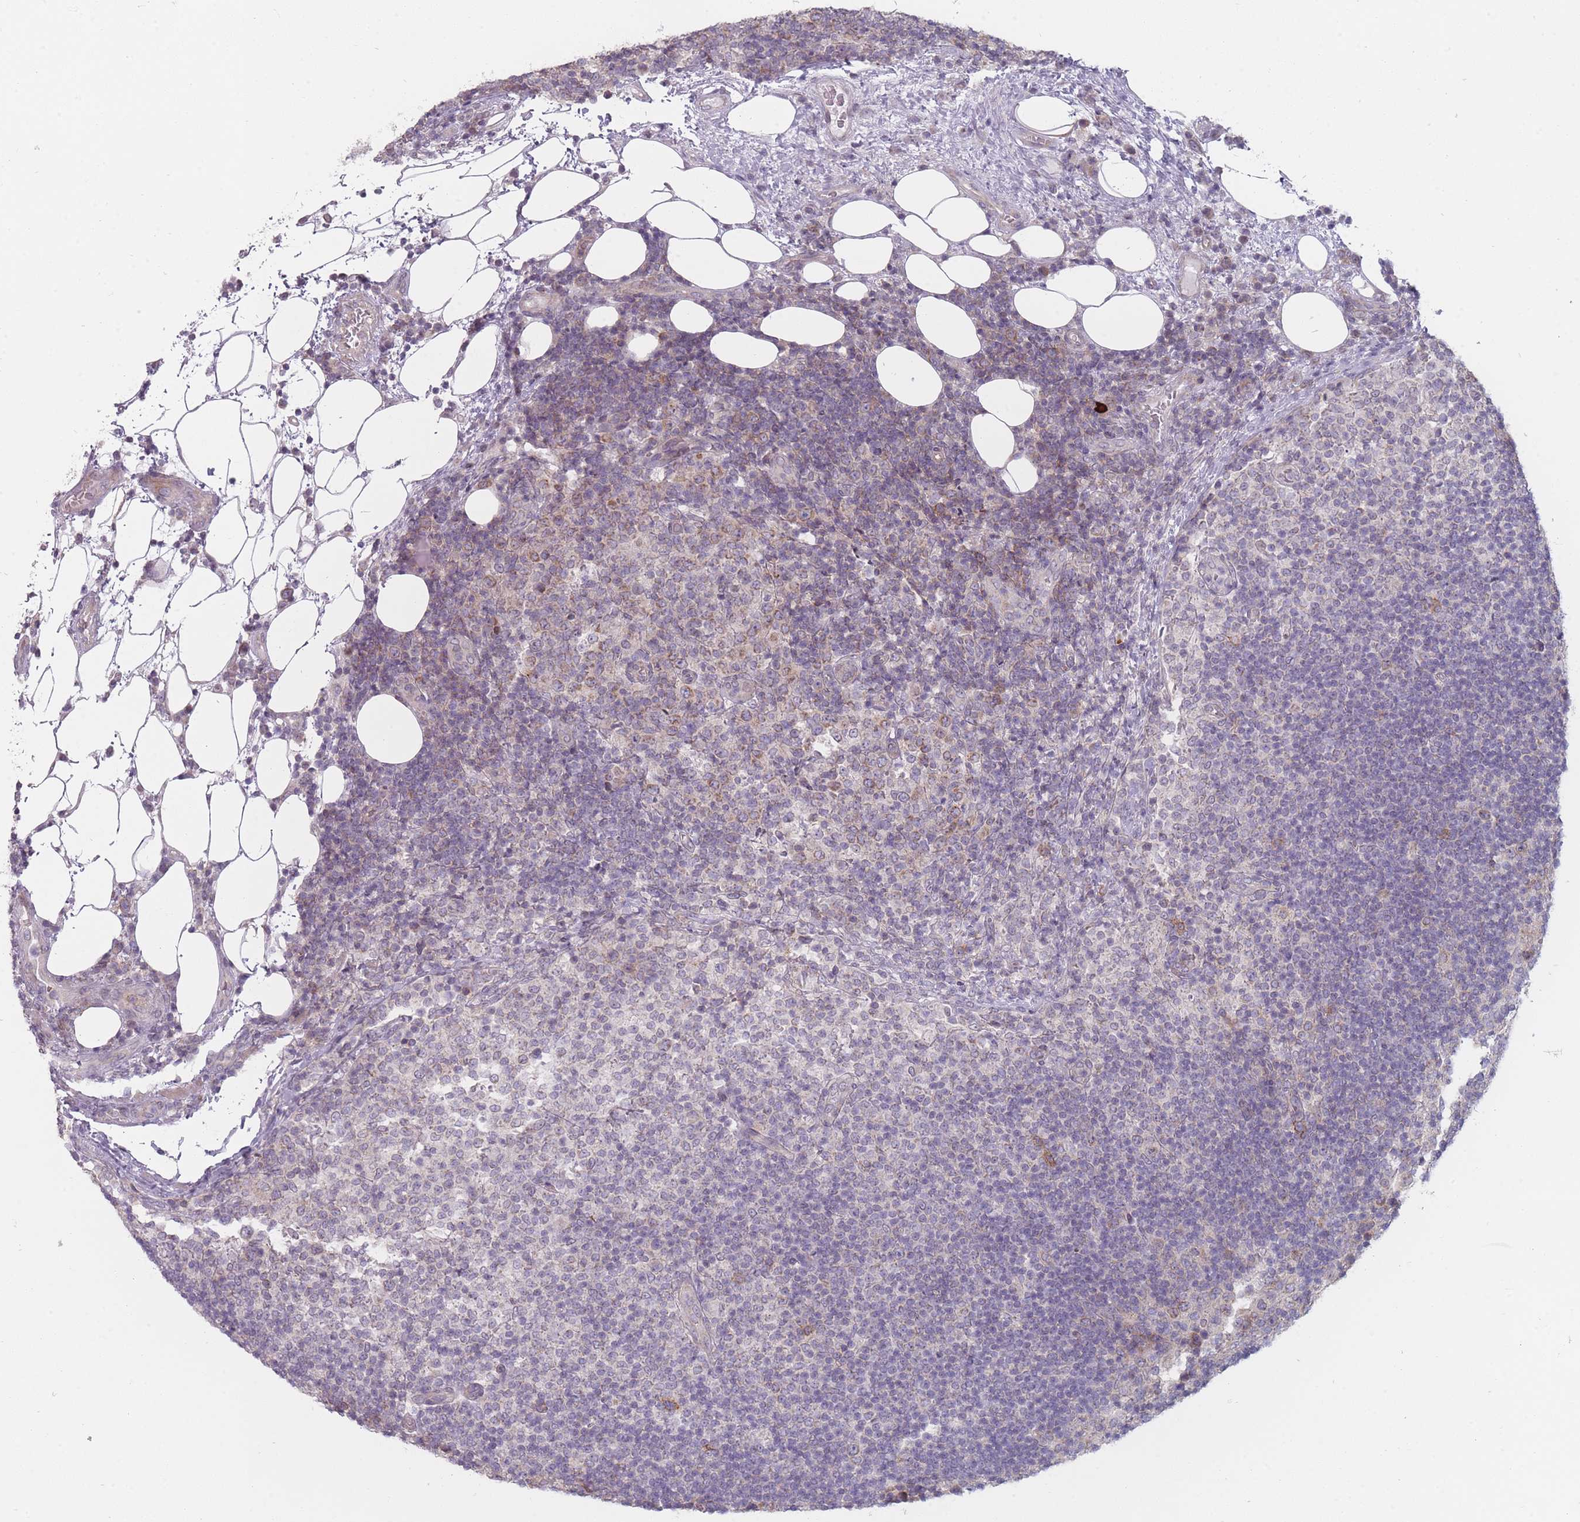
{"staining": {"intensity": "weak", "quantity": "25%-75%", "location": "cytoplasmic/membranous"}, "tissue": "lymph node", "cell_type": "Germinal center cells", "image_type": "normal", "snomed": [{"axis": "morphology", "description": "Normal tissue, NOS"}, {"axis": "topography", "description": "Lymph node"}], "caption": "Unremarkable lymph node reveals weak cytoplasmic/membranous expression in about 25%-75% of germinal center cells, visualized by immunohistochemistry.", "gene": "PCDH12", "patient": {"sex": "female", "age": 31}}